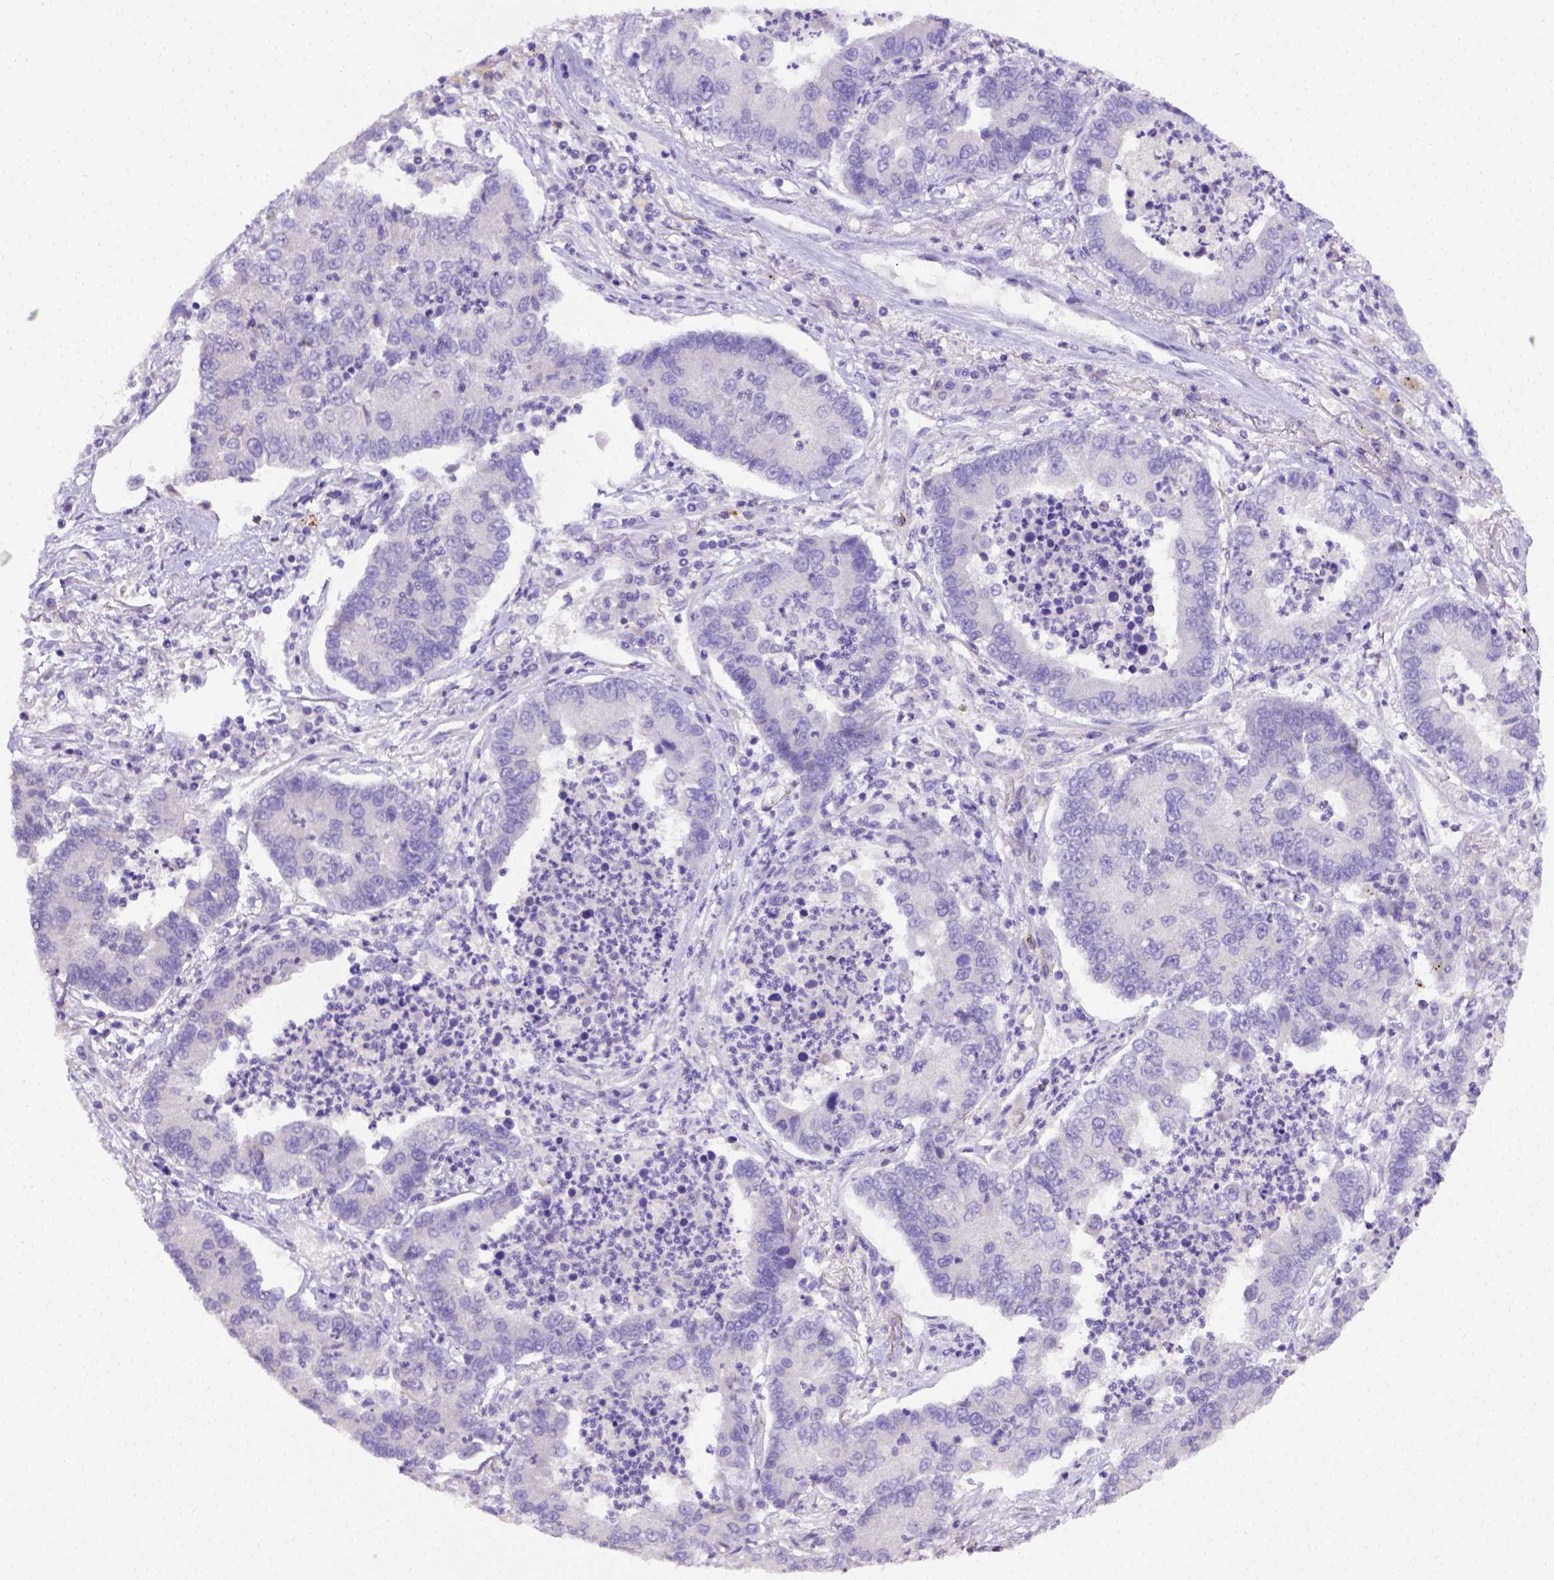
{"staining": {"intensity": "negative", "quantity": "none", "location": "none"}, "tissue": "lung cancer", "cell_type": "Tumor cells", "image_type": "cancer", "snomed": [{"axis": "morphology", "description": "Adenocarcinoma, NOS"}, {"axis": "topography", "description": "Lung"}], "caption": "Immunohistochemistry micrograph of neoplastic tissue: lung cancer stained with DAB reveals no significant protein expression in tumor cells.", "gene": "B3GAT1", "patient": {"sex": "female", "age": 57}}